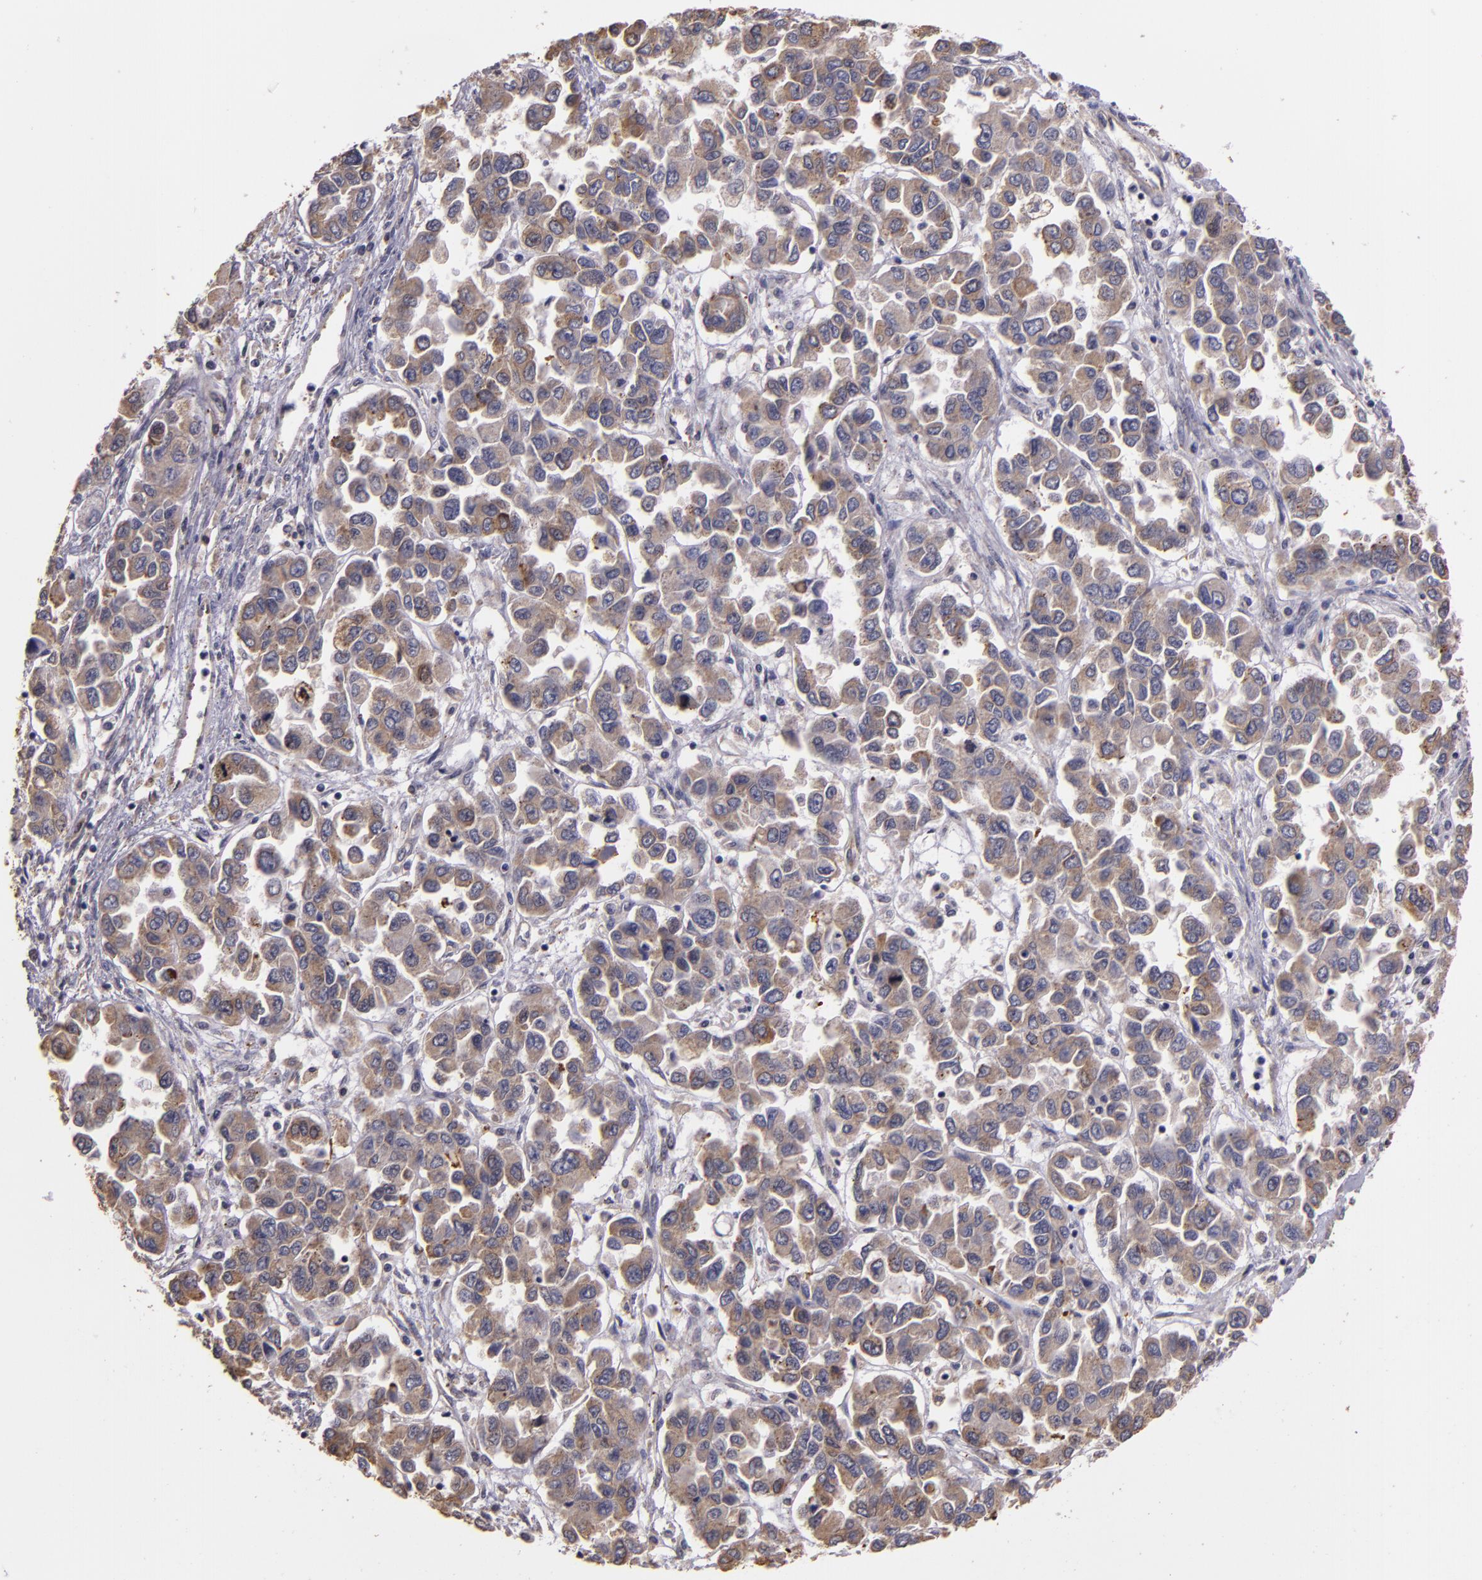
{"staining": {"intensity": "moderate", "quantity": ">75%", "location": "cytoplasmic/membranous"}, "tissue": "ovarian cancer", "cell_type": "Tumor cells", "image_type": "cancer", "snomed": [{"axis": "morphology", "description": "Cystadenocarcinoma, serous, NOS"}, {"axis": "topography", "description": "Ovary"}], "caption": "Serous cystadenocarcinoma (ovarian) stained with a protein marker reveals moderate staining in tumor cells.", "gene": "SYTL4", "patient": {"sex": "female", "age": 84}}